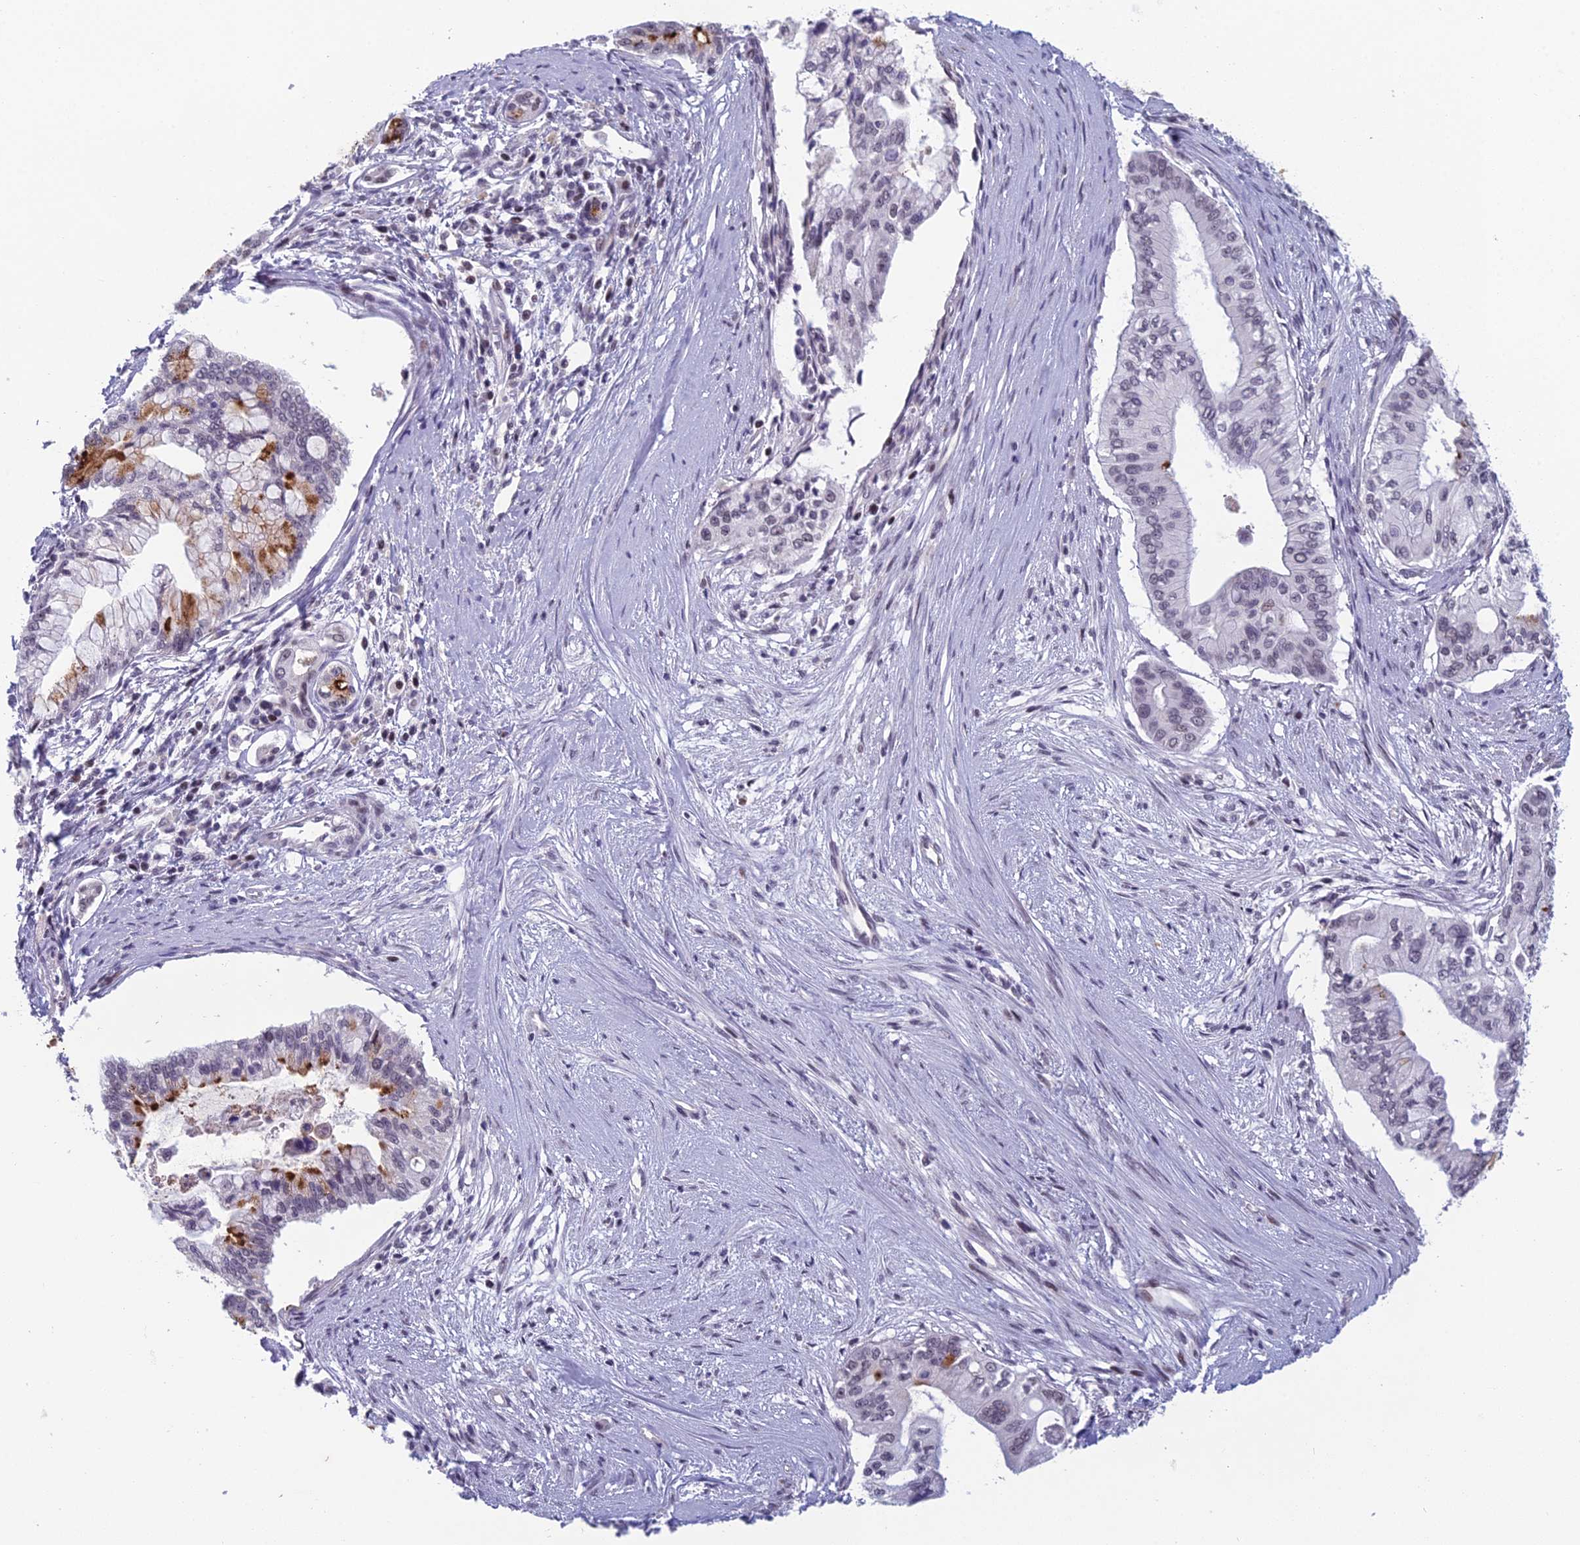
{"staining": {"intensity": "moderate", "quantity": "<25%", "location": "cytoplasmic/membranous"}, "tissue": "pancreatic cancer", "cell_type": "Tumor cells", "image_type": "cancer", "snomed": [{"axis": "morphology", "description": "Adenocarcinoma, NOS"}, {"axis": "topography", "description": "Pancreas"}], "caption": "Immunohistochemical staining of human adenocarcinoma (pancreatic) exhibits low levels of moderate cytoplasmic/membranous expression in about <25% of tumor cells.", "gene": "RGS17", "patient": {"sex": "male", "age": 46}}